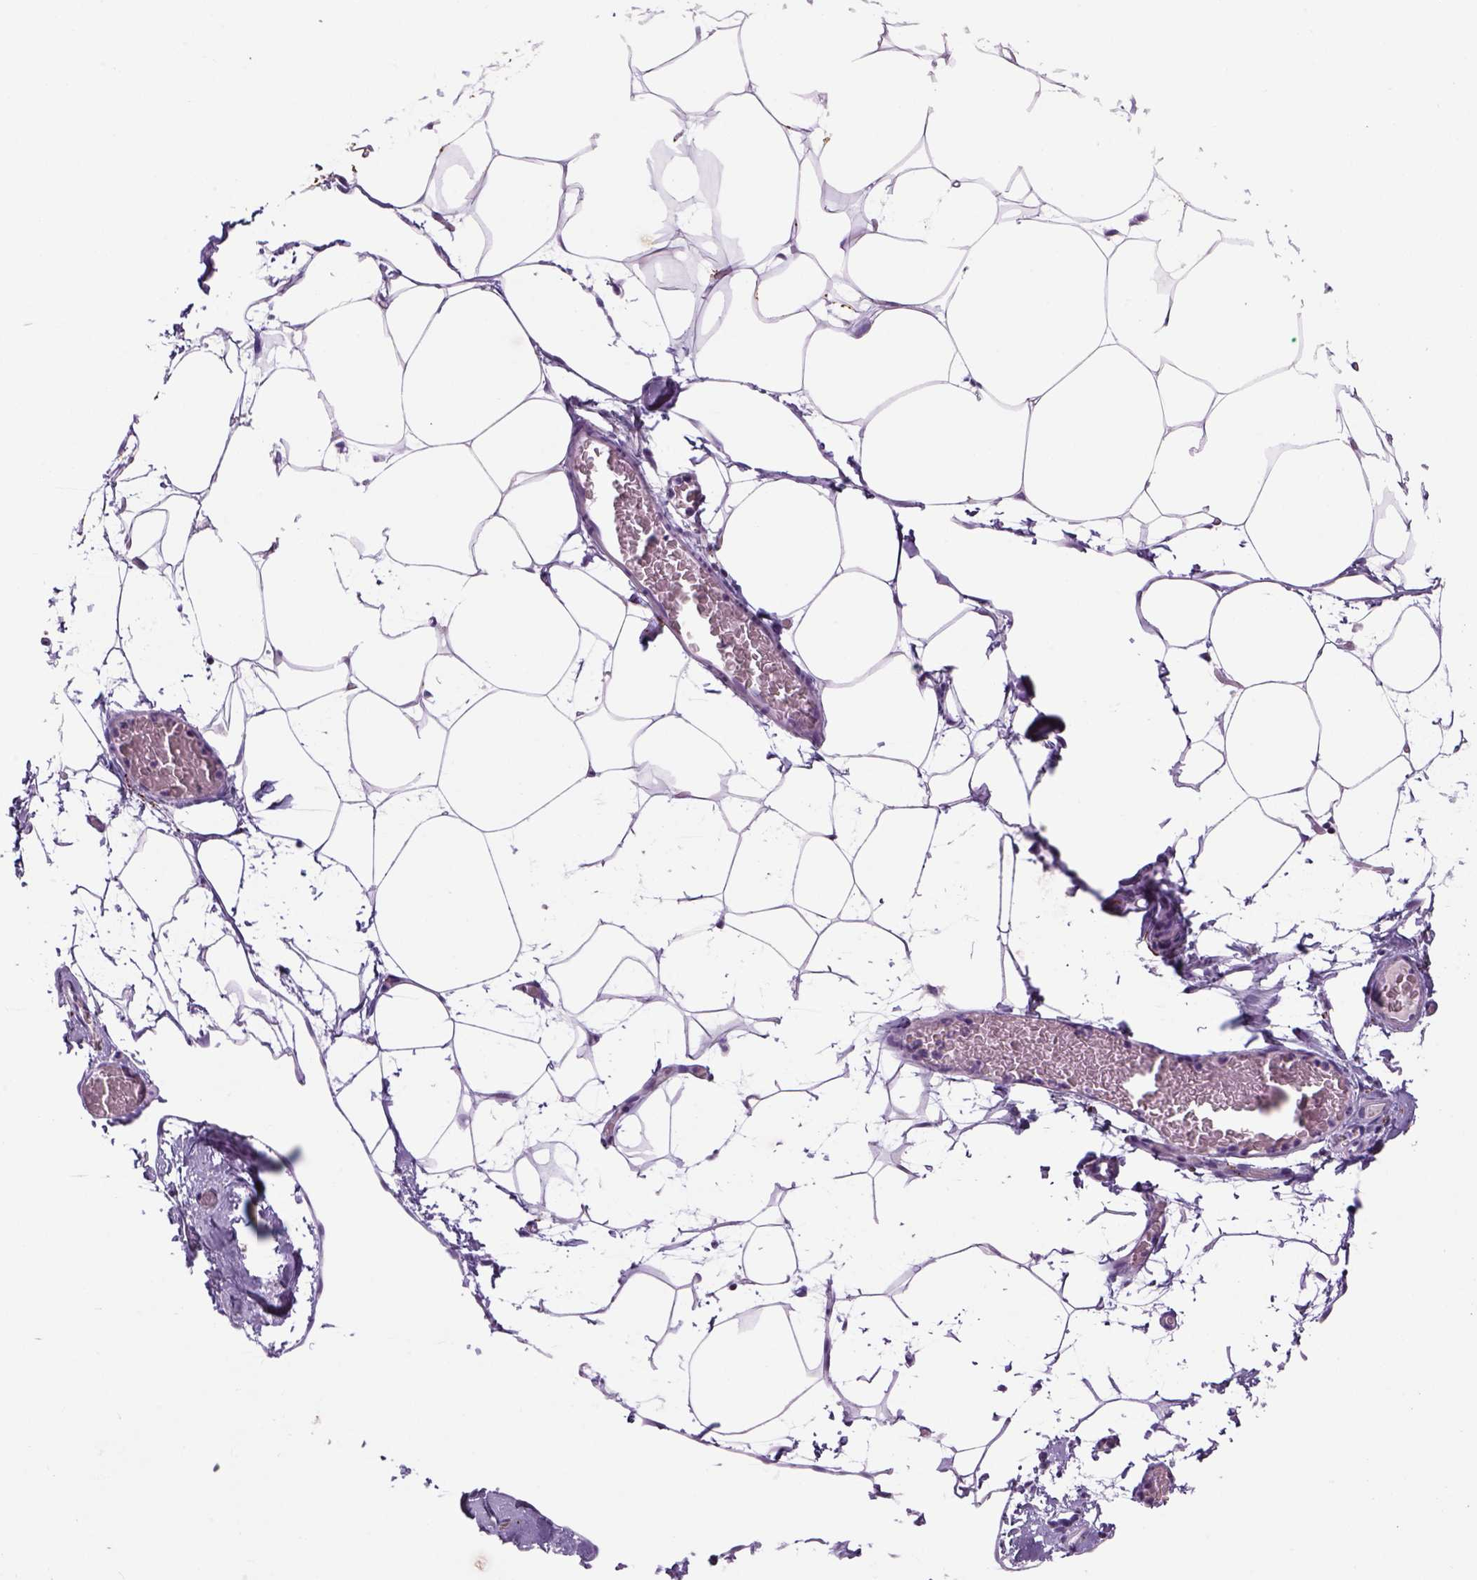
{"staining": {"intensity": "negative", "quantity": "none", "location": "none"}, "tissue": "adipose tissue", "cell_type": "Adipocytes", "image_type": "normal", "snomed": [{"axis": "morphology", "description": "Normal tissue, NOS"}, {"axis": "topography", "description": "Adipose tissue"}], "caption": "Immunohistochemistry of unremarkable human adipose tissue shows no staining in adipocytes. (DAB immunohistochemistry visualized using brightfield microscopy, high magnification).", "gene": "DBH", "patient": {"sex": "male", "age": 57}}